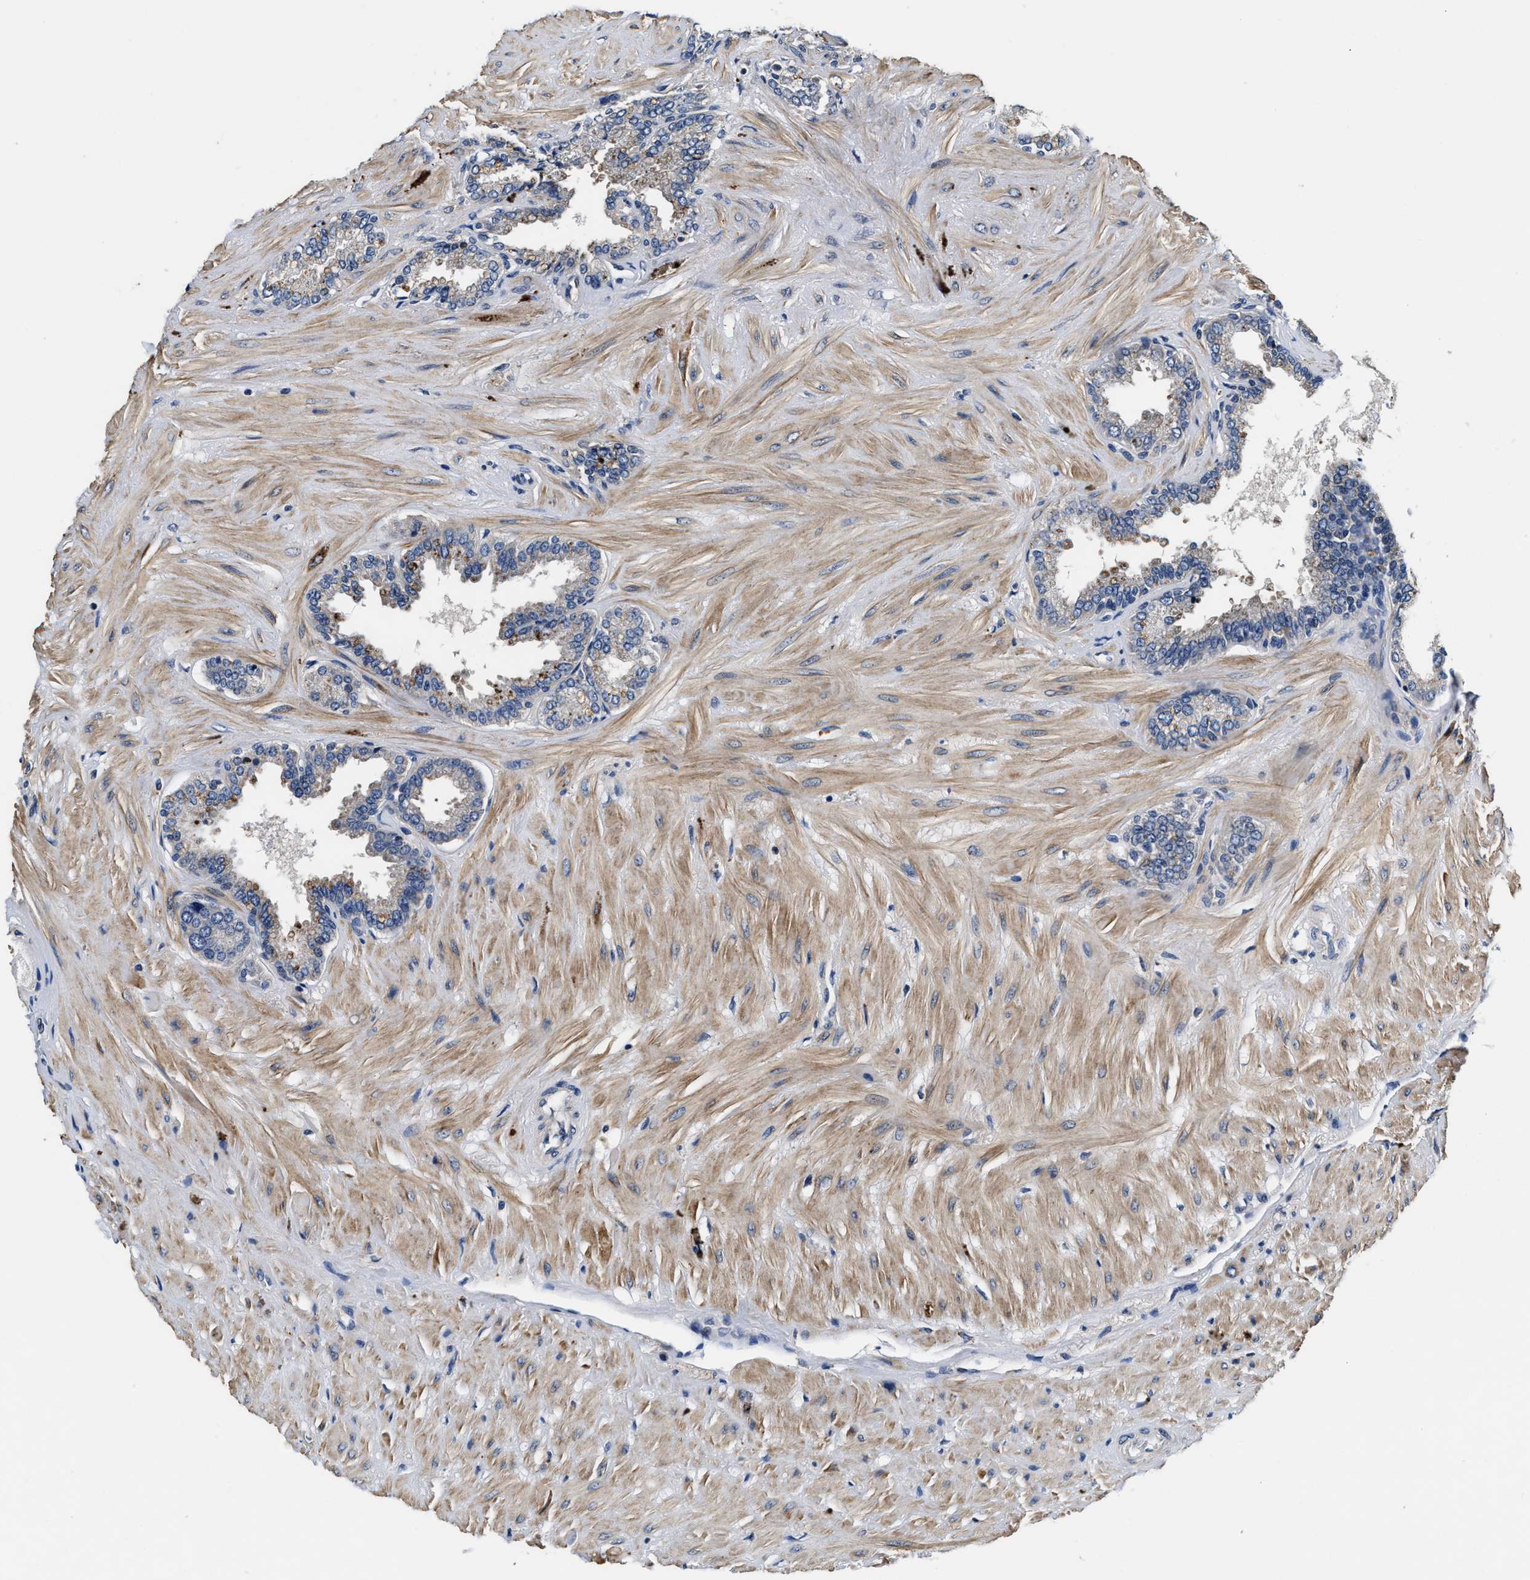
{"staining": {"intensity": "moderate", "quantity": "<25%", "location": "cytoplasmic/membranous"}, "tissue": "seminal vesicle", "cell_type": "Glandular cells", "image_type": "normal", "snomed": [{"axis": "morphology", "description": "Normal tissue, NOS"}, {"axis": "topography", "description": "Seminal veicle"}], "caption": "Protein staining of benign seminal vesicle displays moderate cytoplasmic/membranous positivity in approximately <25% of glandular cells. The protein is stained brown, and the nuclei are stained in blue (DAB (3,3'-diaminobenzidine) IHC with brightfield microscopy, high magnification).", "gene": "ANKIB1", "patient": {"sex": "male", "age": 46}}